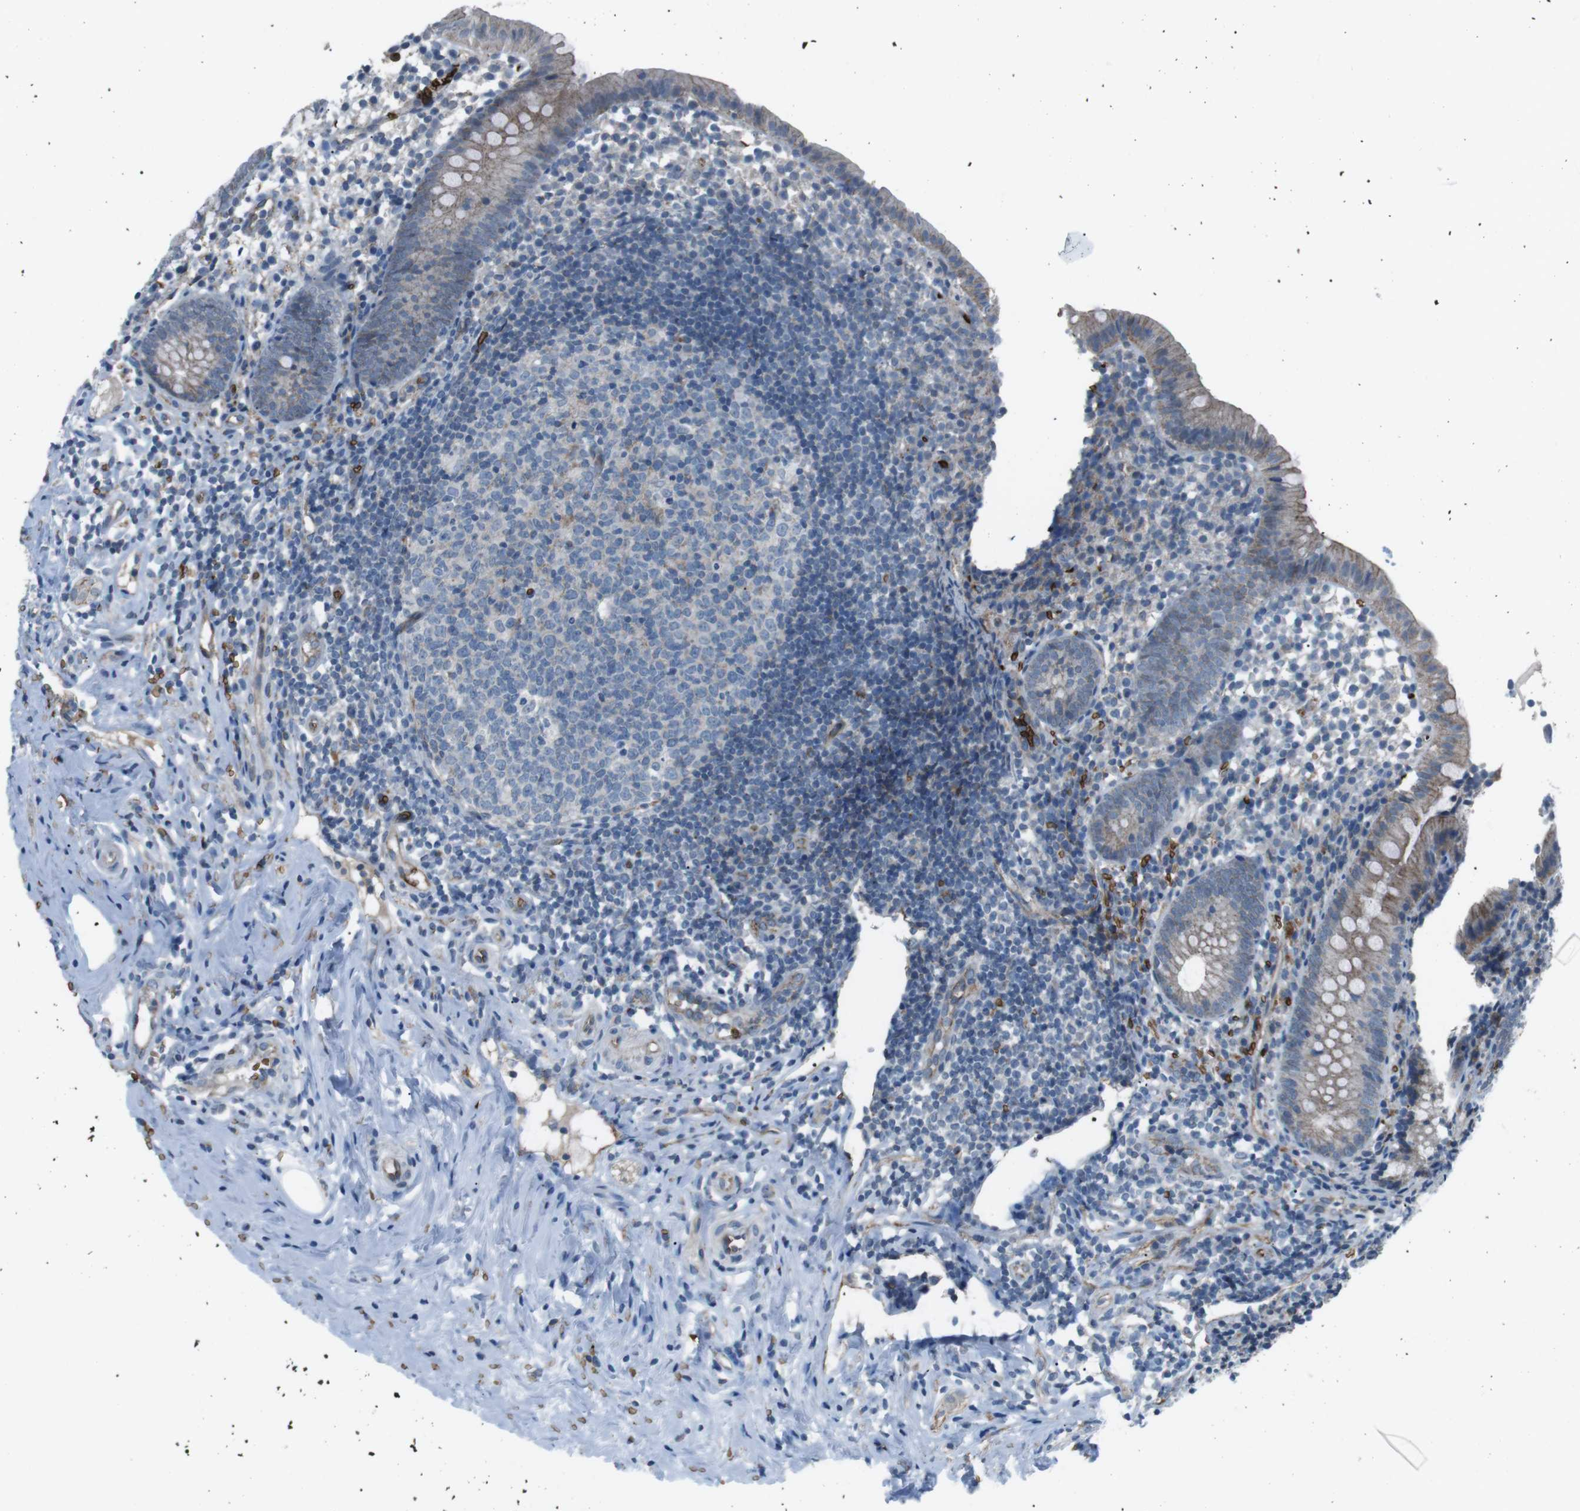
{"staining": {"intensity": "weak", "quantity": "25%-75%", "location": "cytoplasmic/membranous"}, "tissue": "appendix", "cell_type": "Glandular cells", "image_type": "normal", "snomed": [{"axis": "morphology", "description": "Normal tissue, NOS"}, {"axis": "topography", "description": "Appendix"}], "caption": "Brown immunohistochemical staining in normal appendix shows weak cytoplasmic/membranous expression in approximately 25%-75% of glandular cells.", "gene": "SPTA1", "patient": {"sex": "female", "age": 20}}